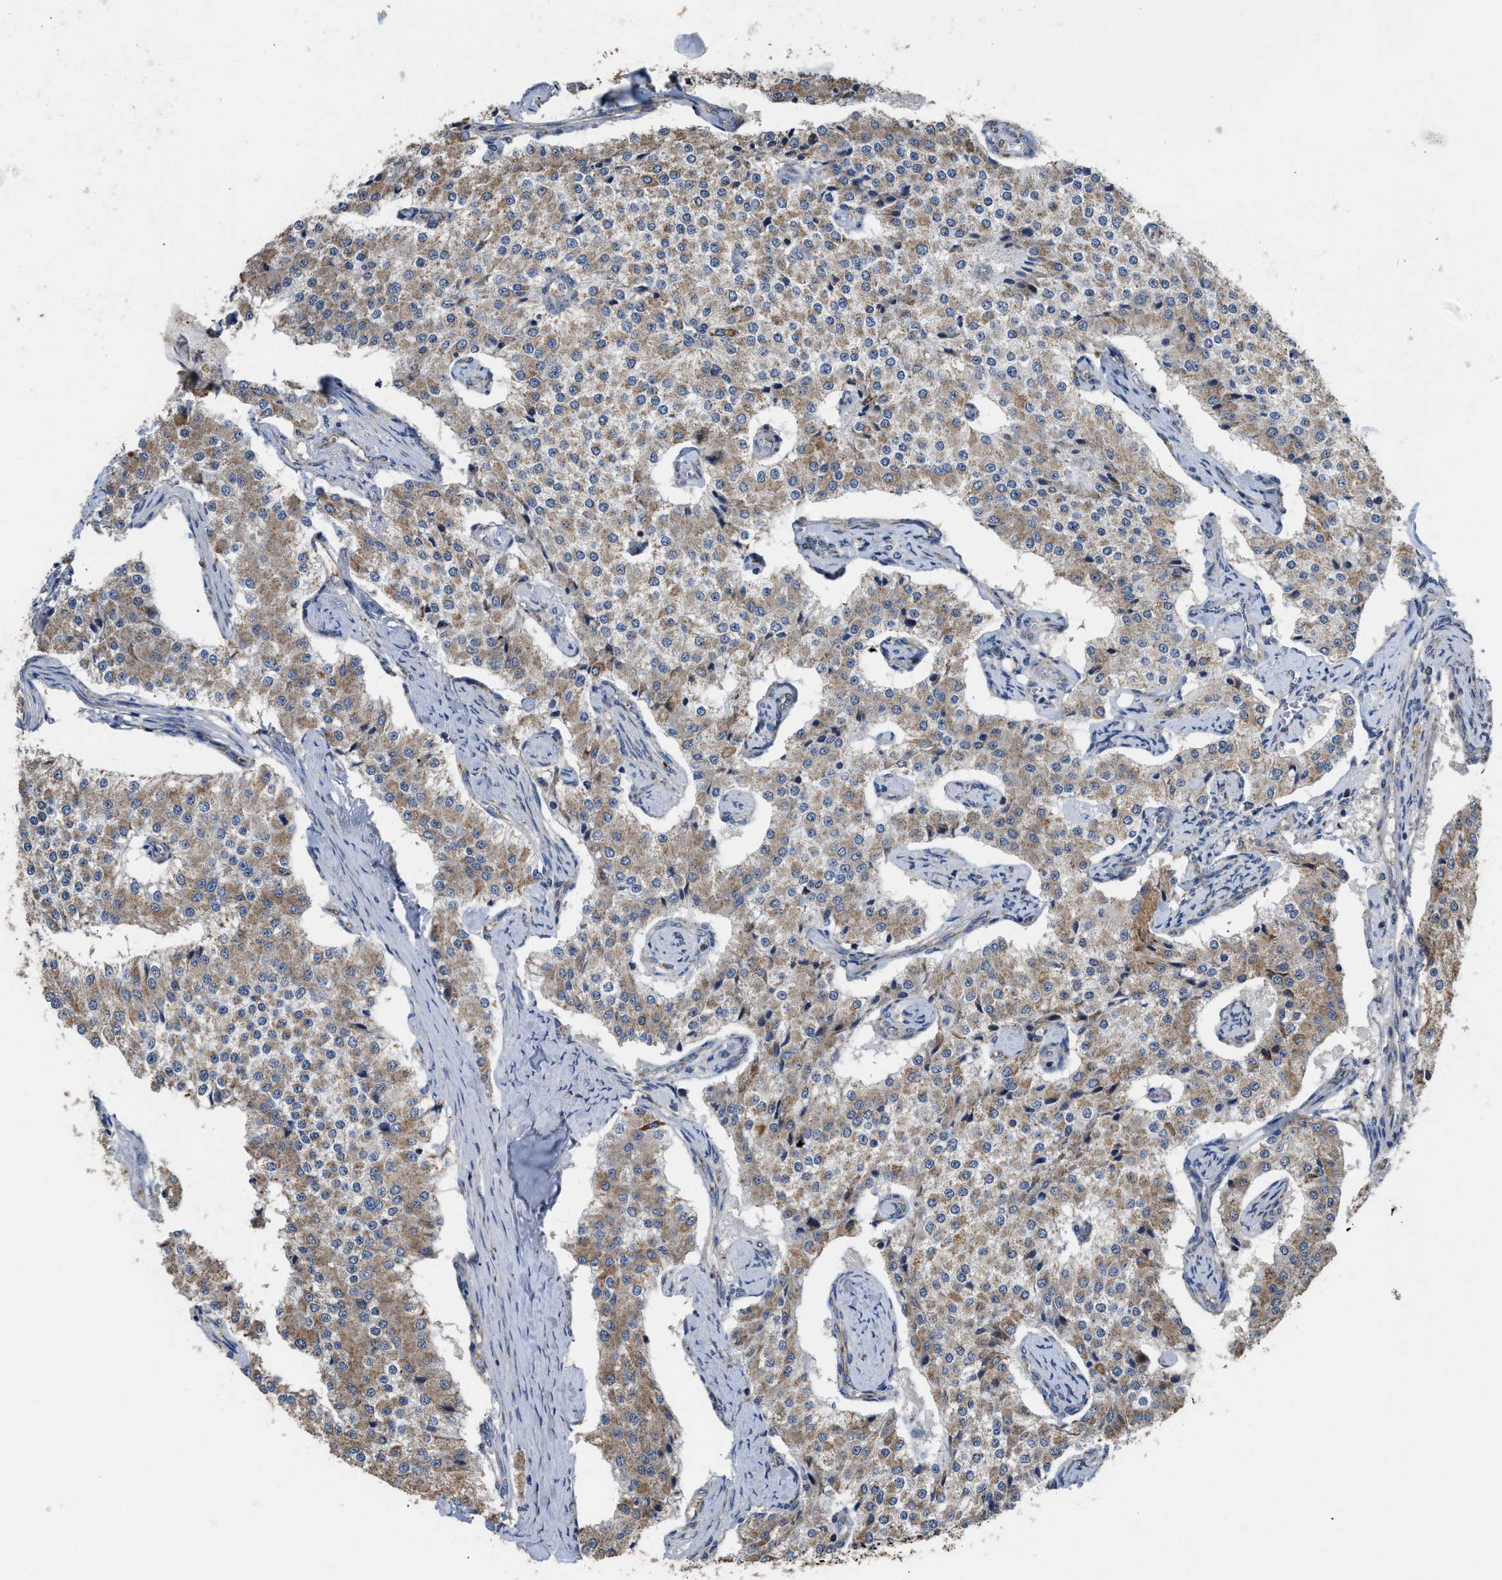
{"staining": {"intensity": "moderate", "quantity": ">75%", "location": "cytoplasmic/membranous"}, "tissue": "carcinoid", "cell_type": "Tumor cells", "image_type": "cancer", "snomed": [{"axis": "morphology", "description": "Carcinoid, malignant, NOS"}, {"axis": "topography", "description": "Colon"}], "caption": "The immunohistochemical stain highlights moderate cytoplasmic/membranous staining in tumor cells of carcinoid tissue. (DAB IHC, brown staining for protein, blue staining for nuclei).", "gene": "AK2", "patient": {"sex": "female", "age": 52}}